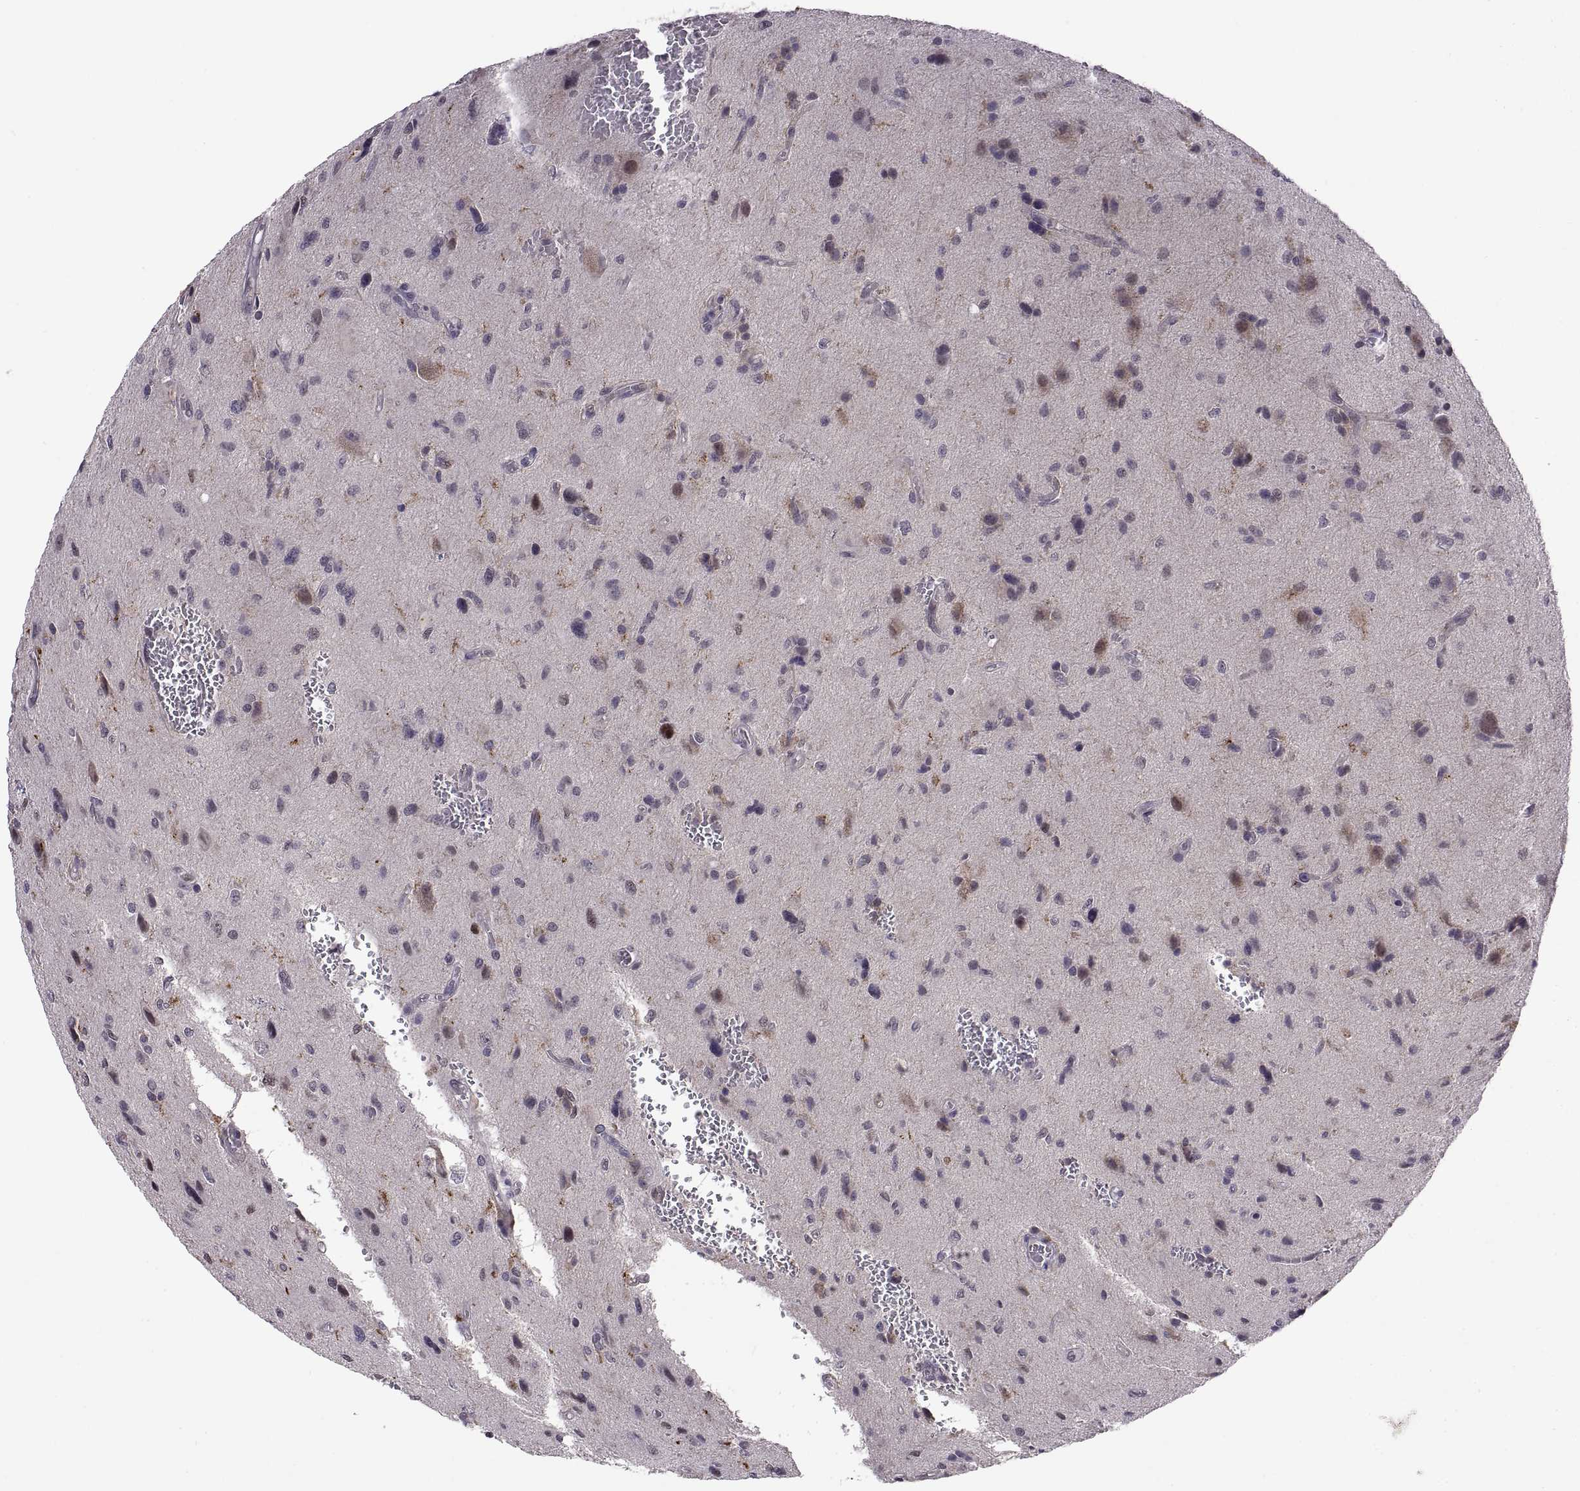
{"staining": {"intensity": "negative", "quantity": "none", "location": "none"}, "tissue": "glioma", "cell_type": "Tumor cells", "image_type": "cancer", "snomed": [{"axis": "morphology", "description": "Glioma, malignant, NOS"}, {"axis": "morphology", "description": "Glioma, malignant, High grade"}, {"axis": "topography", "description": "Brain"}], "caption": "A high-resolution micrograph shows IHC staining of glioma (malignant), which reveals no significant positivity in tumor cells.", "gene": "CHFR", "patient": {"sex": "female", "age": 71}}